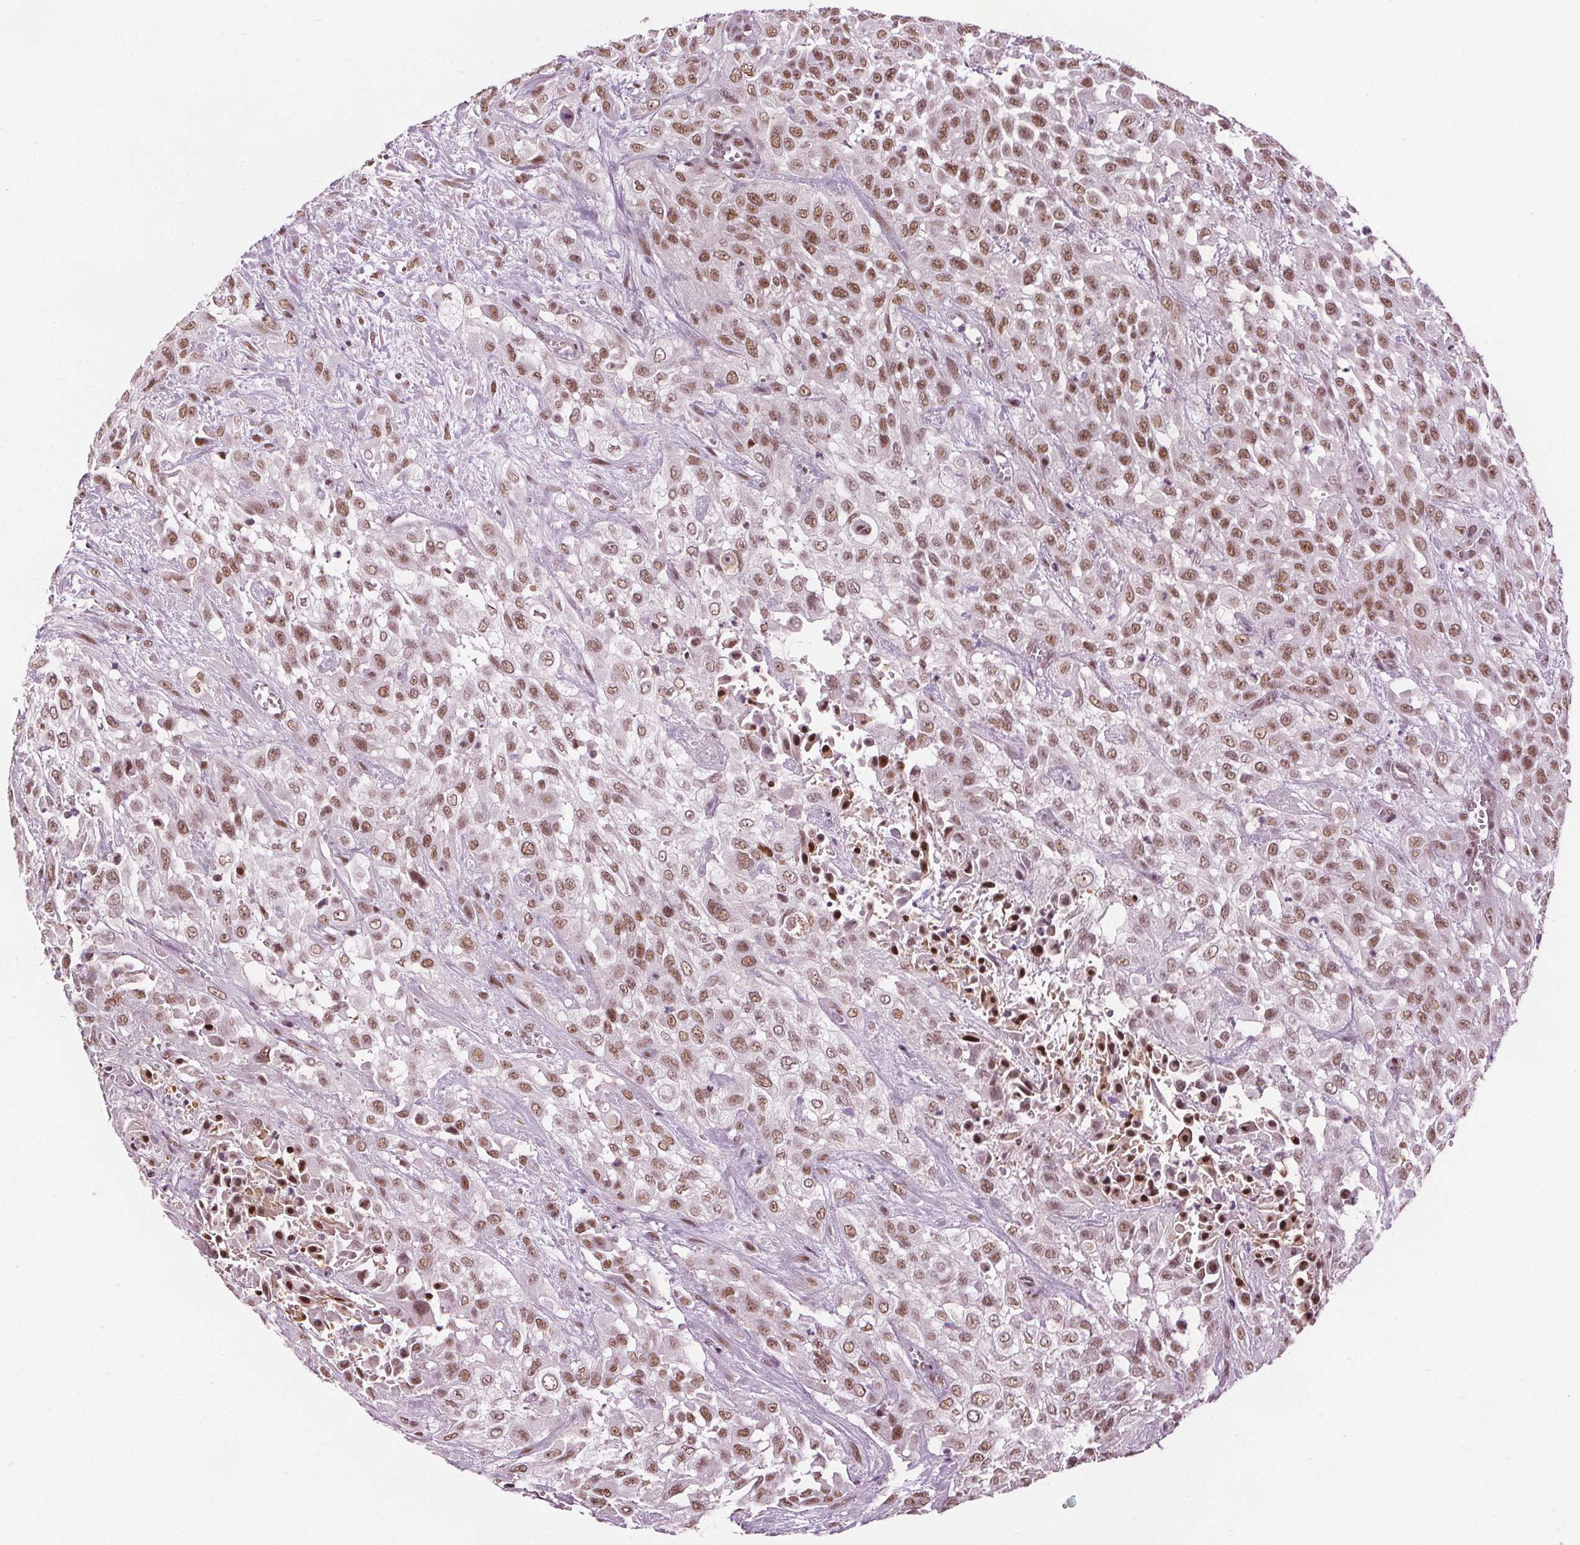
{"staining": {"intensity": "moderate", "quantity": ">75%", "location": "nuclear"}, "tissue": "urothelial cancer", "cell_type": "Tumor cells", "image_type": "cancer", "snomed": [{"axis": "morphology", "description": "Urothelial carcinoma, High grade"}, {"axis": "topography", "description": "Urinary bladder"}], "caption": "Protein expression analysis of human urothelial cancer reveals moderate nuclear positivity in approximately >75% of tumor cells.", "gene": "IWS1", "patient": {"sex": "male", "age": 57}}